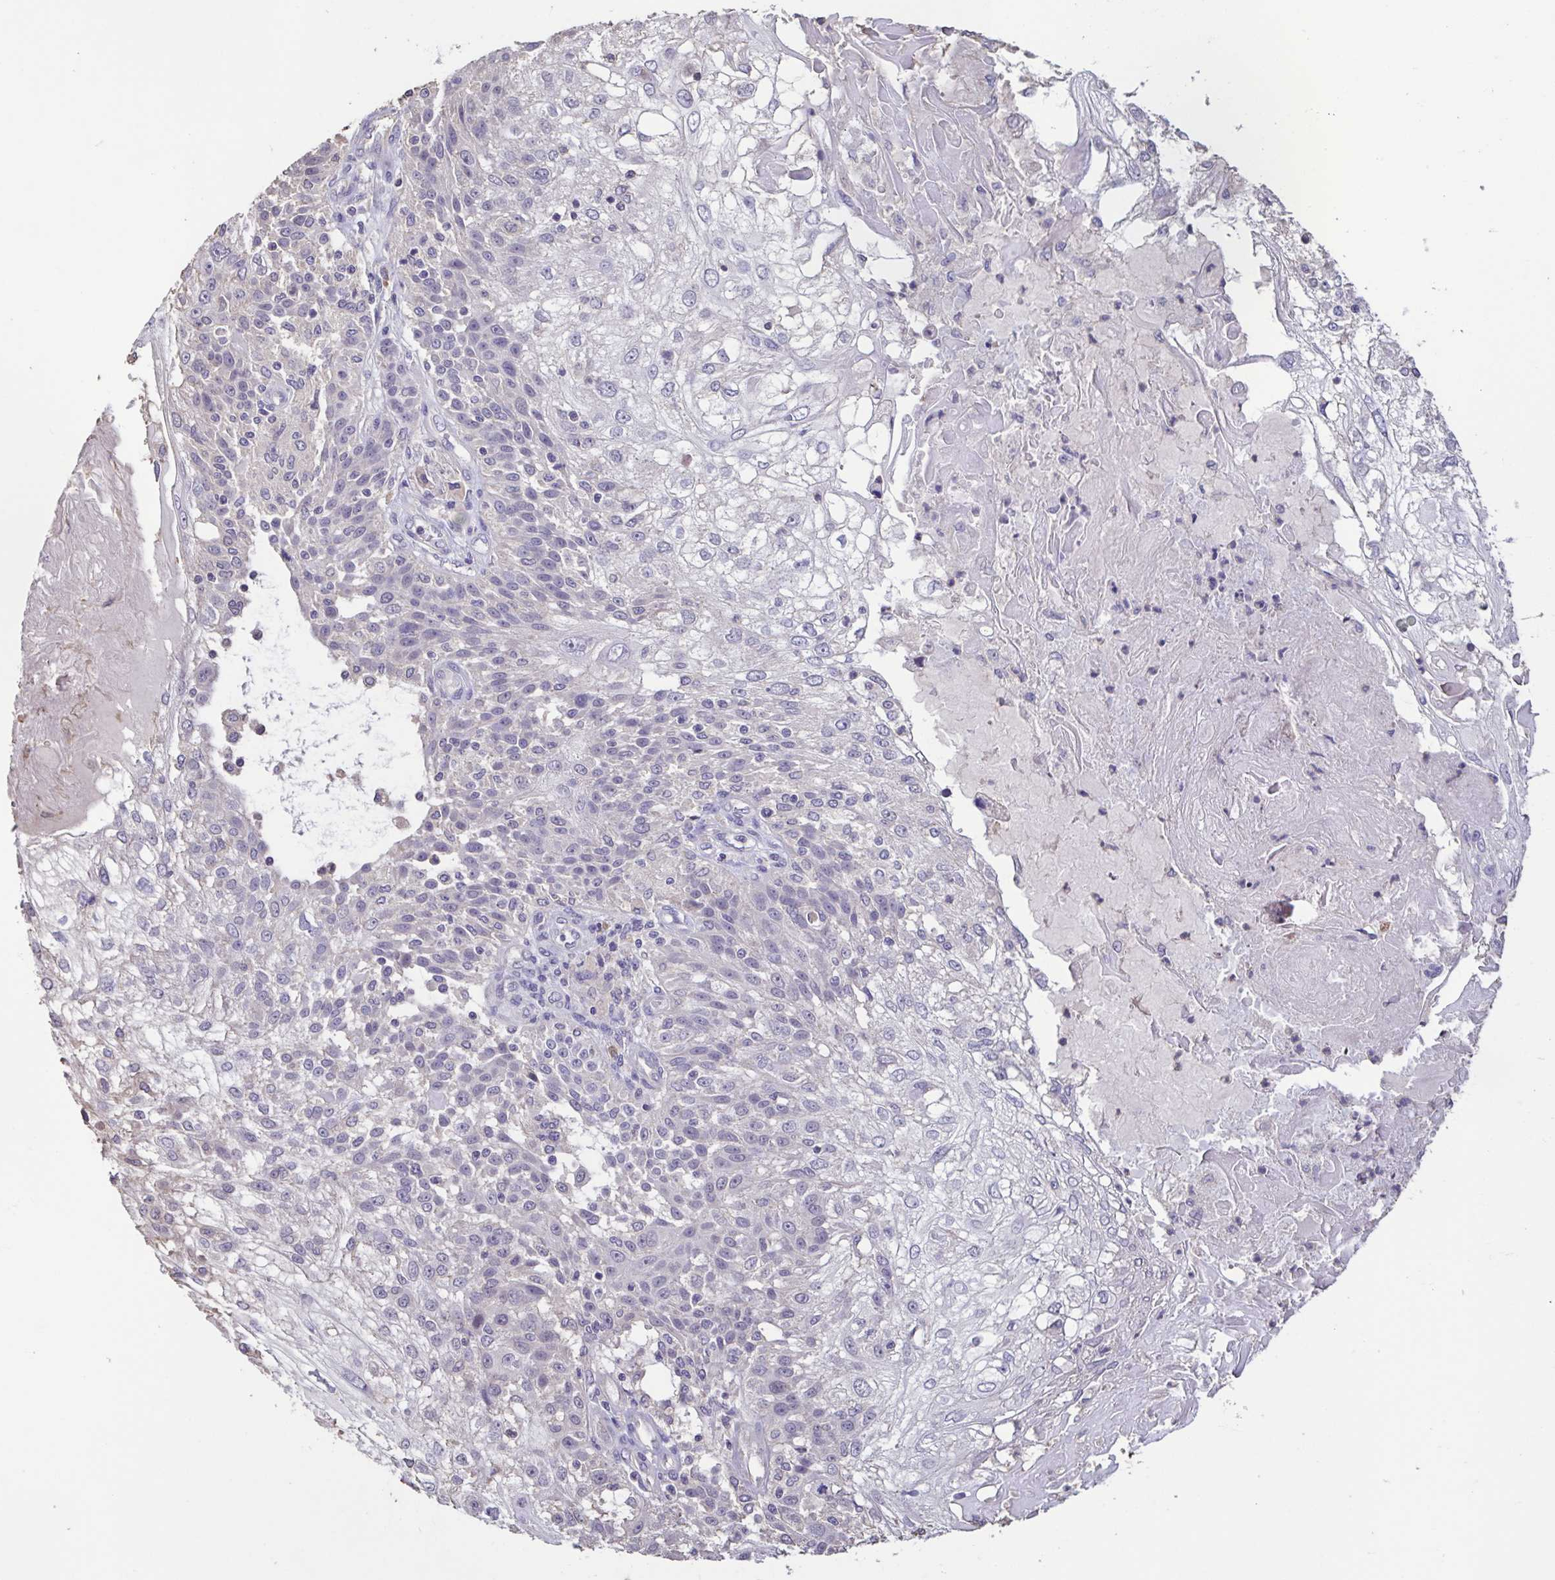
{"staining": {"intensity": "negative", "quantity": "none", "location": "none"}, "tissue": "skin cancer", "cell_type": "Tumor cells", "image_type": "cancer", "snomed": [{"axis": "morphology", "description": "Normal tissue, NOS"}, {"axis": "morphology", "description": "Squamous cell carcinoma, NOS"}, {"axis": "topography", "description": "Skin"}], "caption": "Tumor cells are negative for brown protein staining in skin squamous cell carcinoma. (Stains: DAB (3,3'-diaminobenzidine) immunohistochemistry (IHC) with hematoxylin counter stain, Microscopy: brightfield microscopy at high magnification).", "gene": "ACTRT2", "patient": {"sex": "female", "age": 83}}